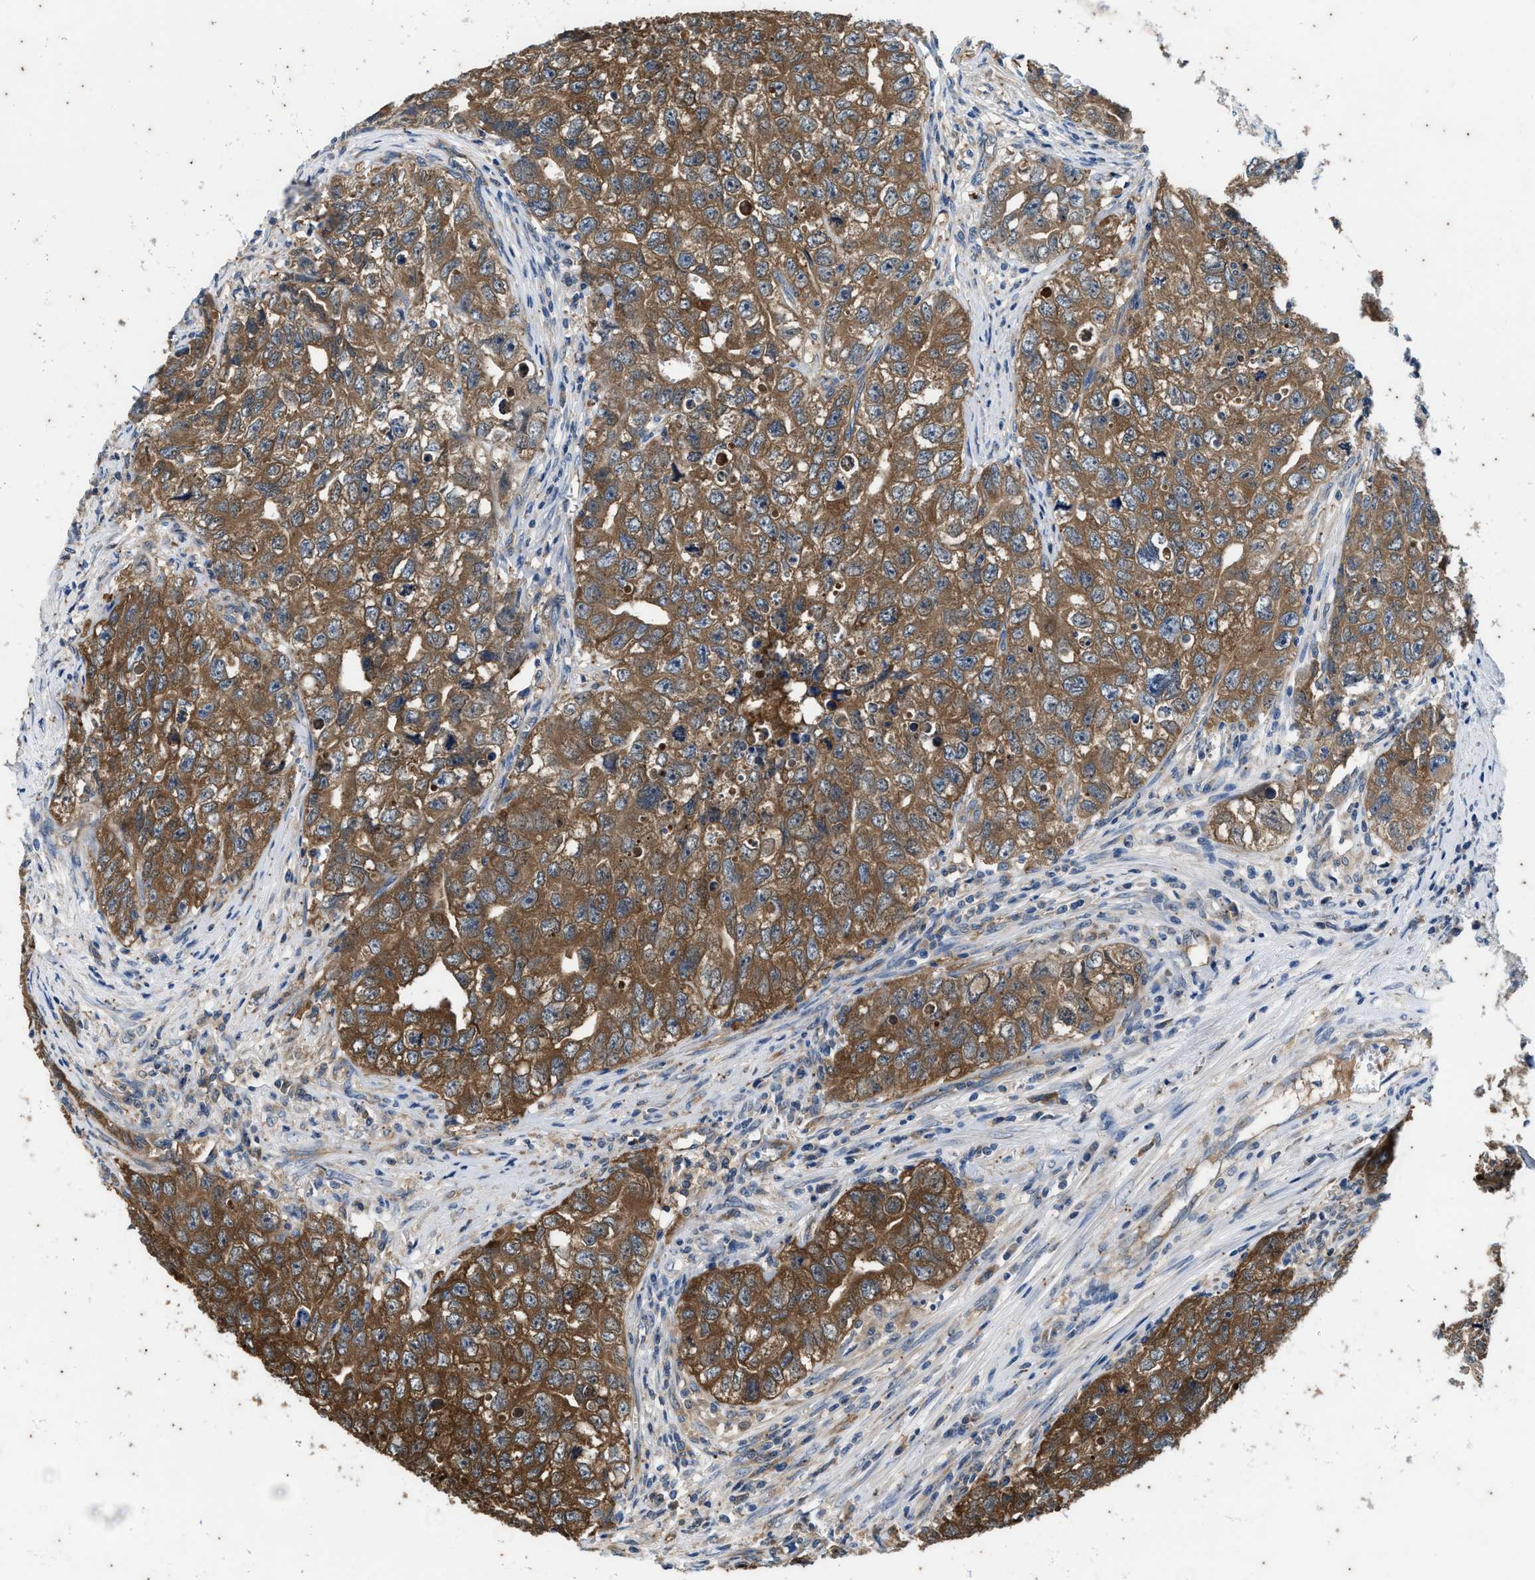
{"staining": {"intensity": "moderate", "quantity": ">75%", "location": "cytoplasmic/membranous"}, "tissue": "testis cancer", "cell_type": "Tumor cells", "image_type": "cancer", "snomed": [{"axis": "morphology", "description": "Seminoma, NOS"}, {"axis": "morphology", "description": "Carcinoma, Embryonal, NOS"}, {"axis": "topography", "description": "Testis"}], "caption": "Moderate cytoplasmic/membranous expression is seen in approximately >75% of tumor cells in testis cancer (seminoma). Using DAB (brown) and hematoxylin (blue) stains, captured at high magnification using brightfield microscopy.", "gene": "COX19", "patient": {"sex": "male", "age": 43}}